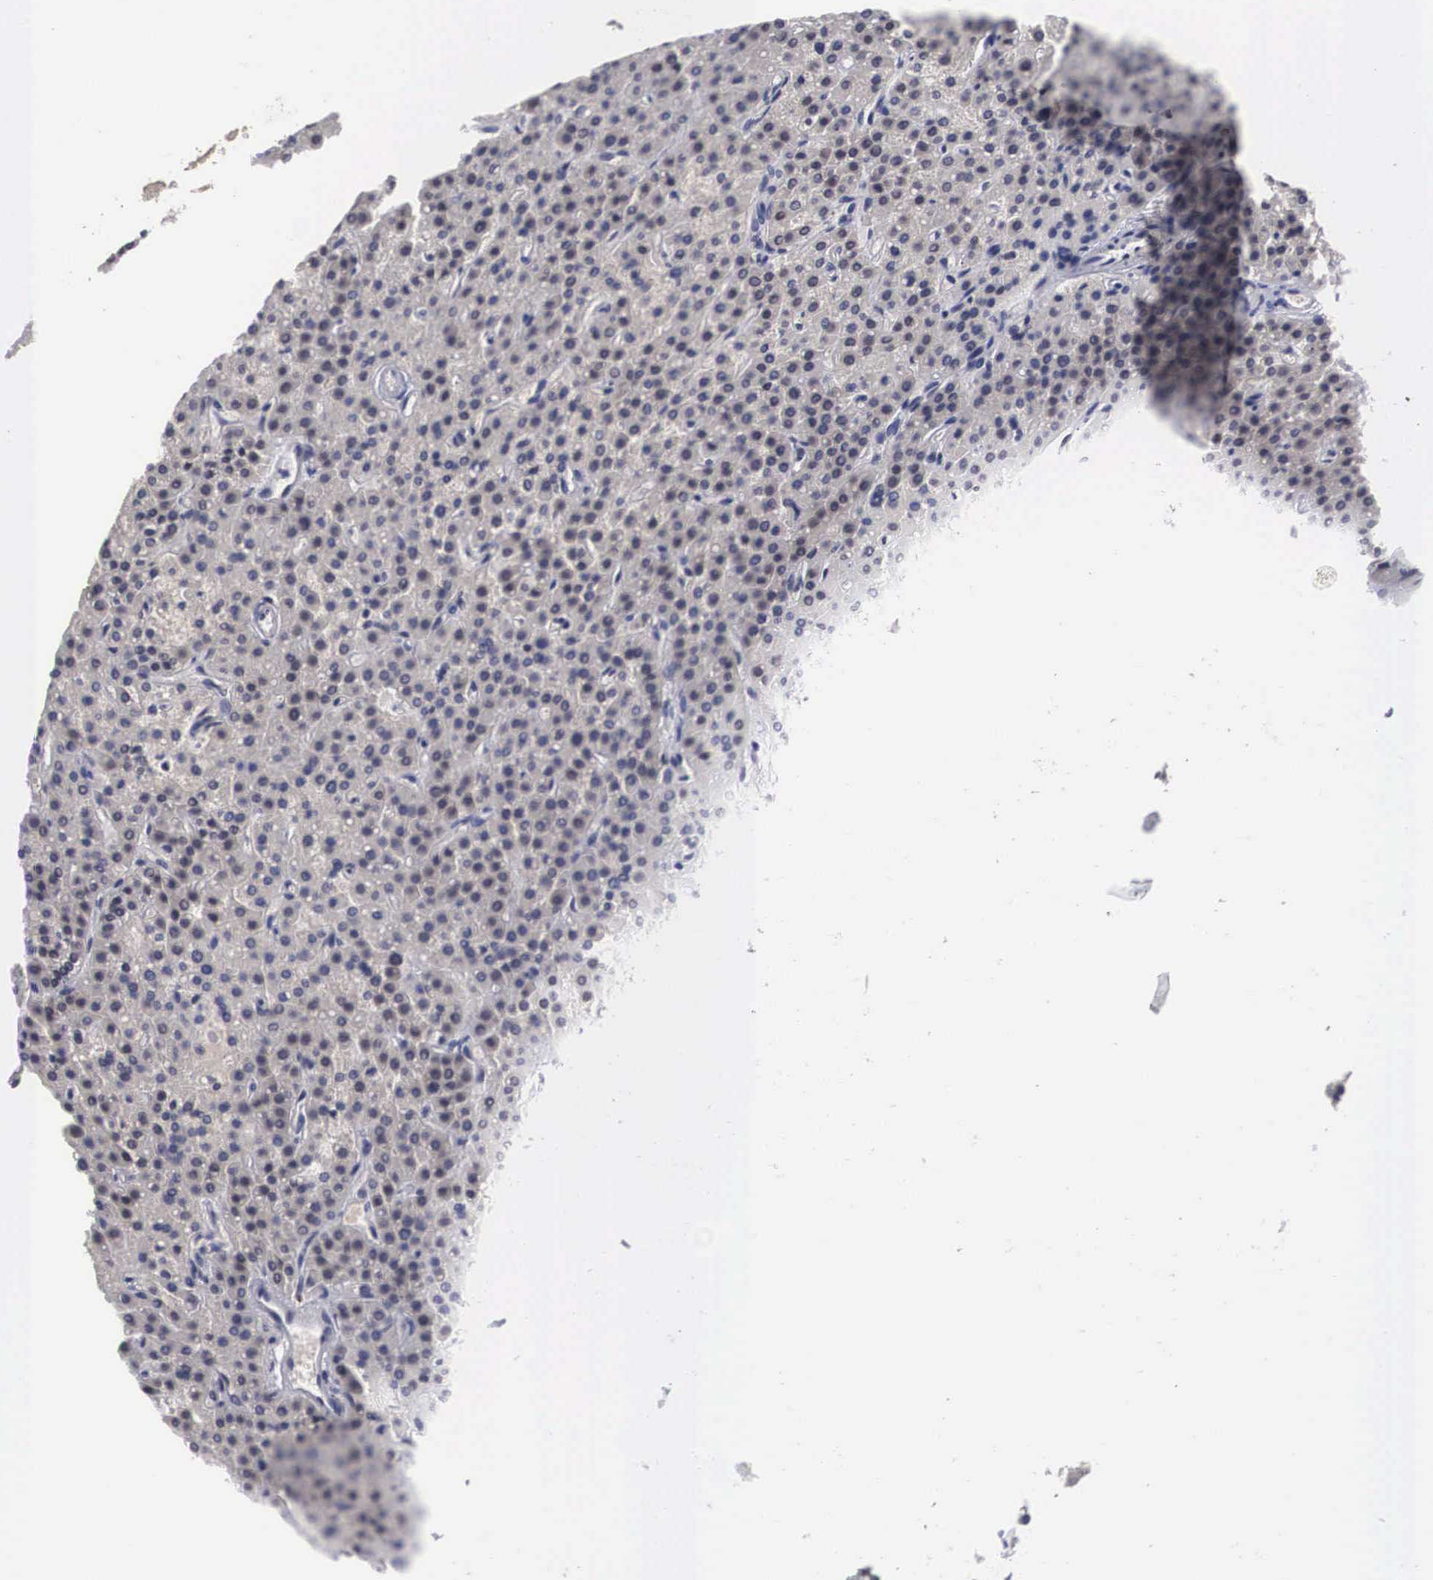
{"staining": {"intensity": "negative", "quantity": "none", "location": "none"}, "tissue": "parathyroid gland", "cell_type": "Glandular cells", "image_type": "normal", "snomed": [{"axis": "morphology", "description": "Normal tissue, NOS"}, {"axis": "topography", "description": "Parathyroid gland"}], "caption": "This image is of benign parathyroid gland stained with immunohistochemistry (IHC) to label a protein in brown with the nuclei are counter-stained blue. There is no positivity in glandular cells.", "gene": "OTX2", "patient": {"sex": "male", "age": 71}}